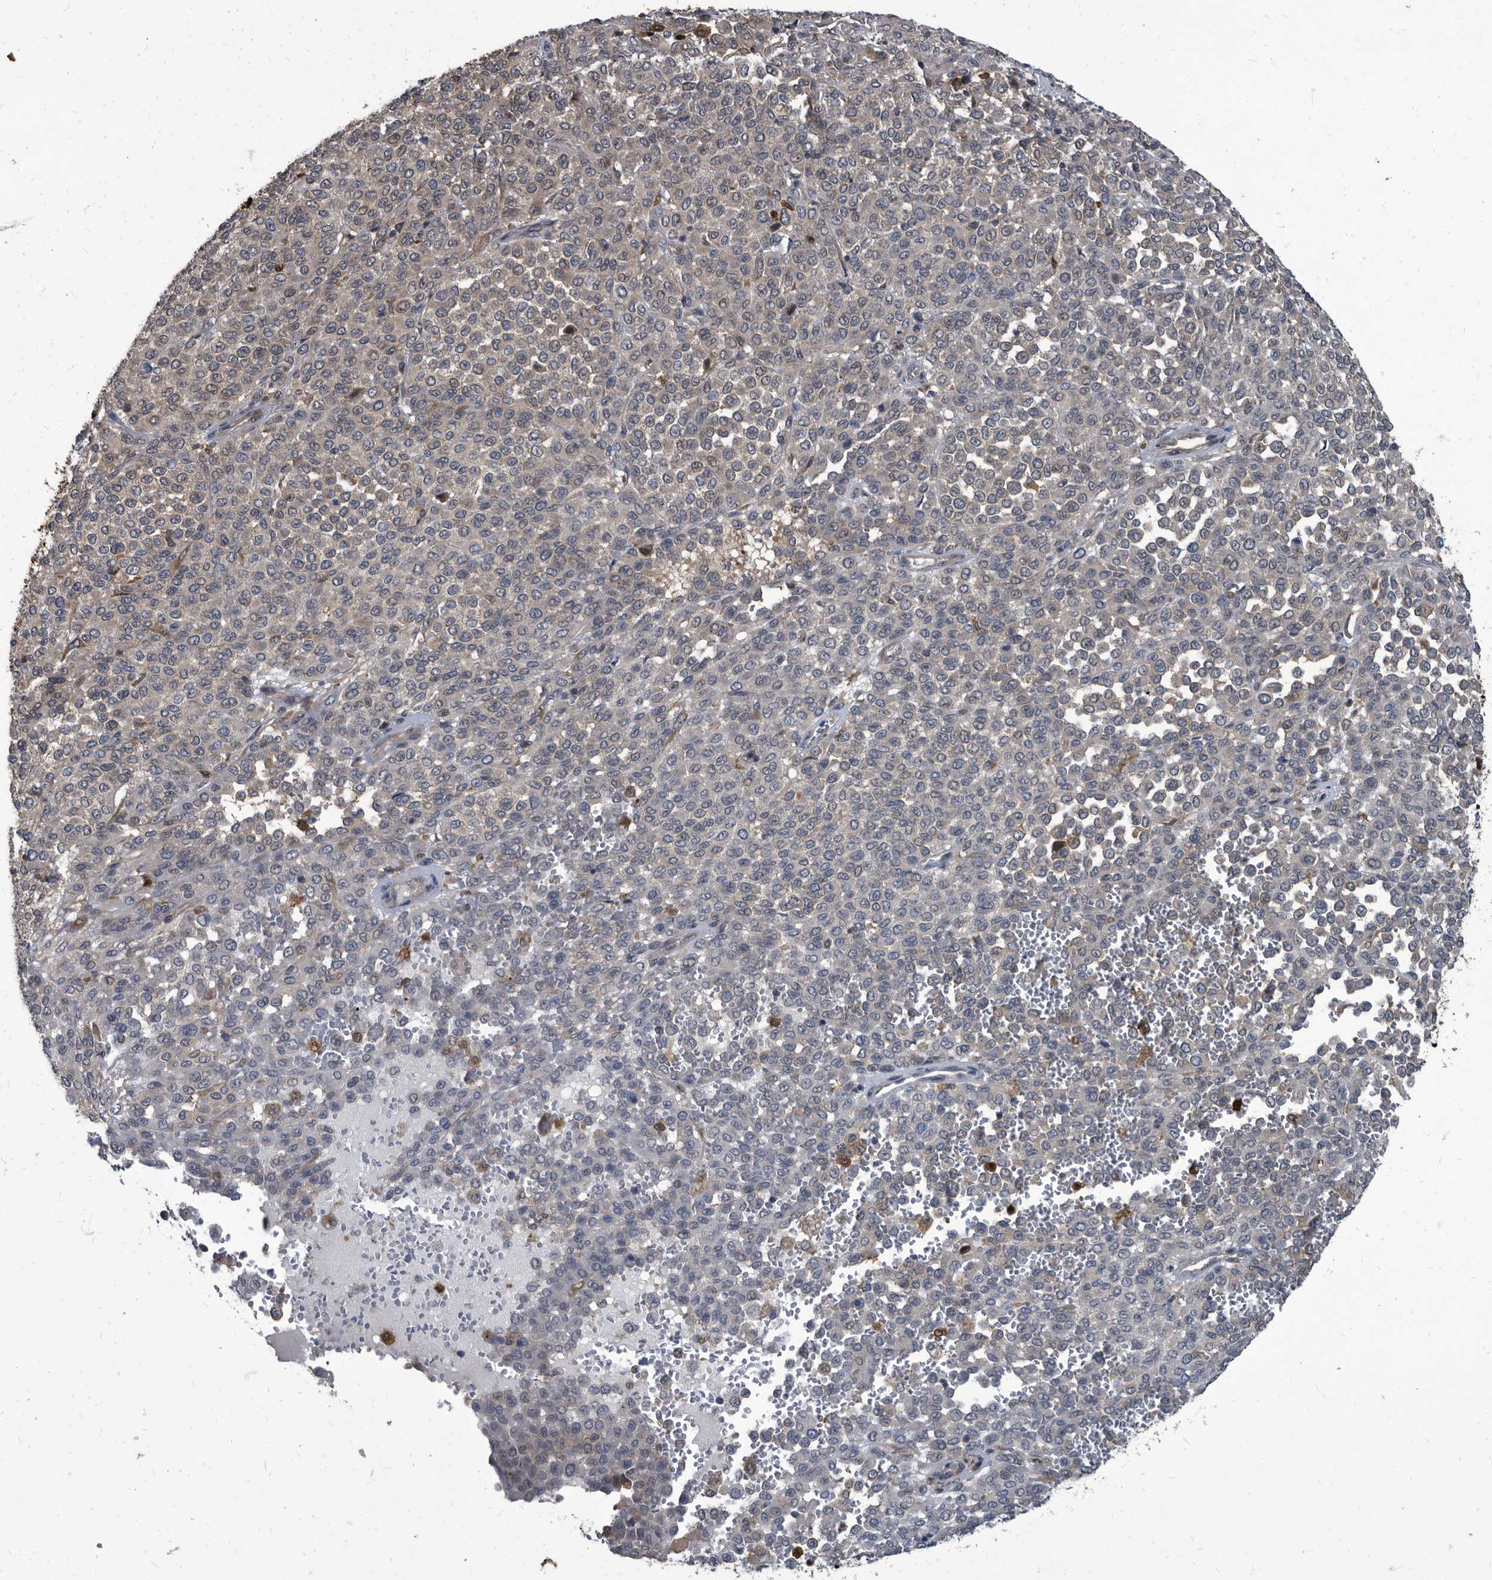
{"staining": {"intensity": "weak", "quantity": "<25%", "location": "cytoplasmic/membranous"}, "tissue": "melanoma", "cell_type": "Tumor cells", "image_type": "cancer", "snomed": [{"axis": "morphology", "description": "Malignant melanoma, Metastatic site"}, {"axis": "topography", "description": "Pancreas"}], "caption": "A high-resolution histopathology image shows immunohistochemistry (IHC) staining of melanoma, which reveals no significant positivity in tumor cells.", "gene": "CDV3", "patient": {"sex": "female", "age": 30}}